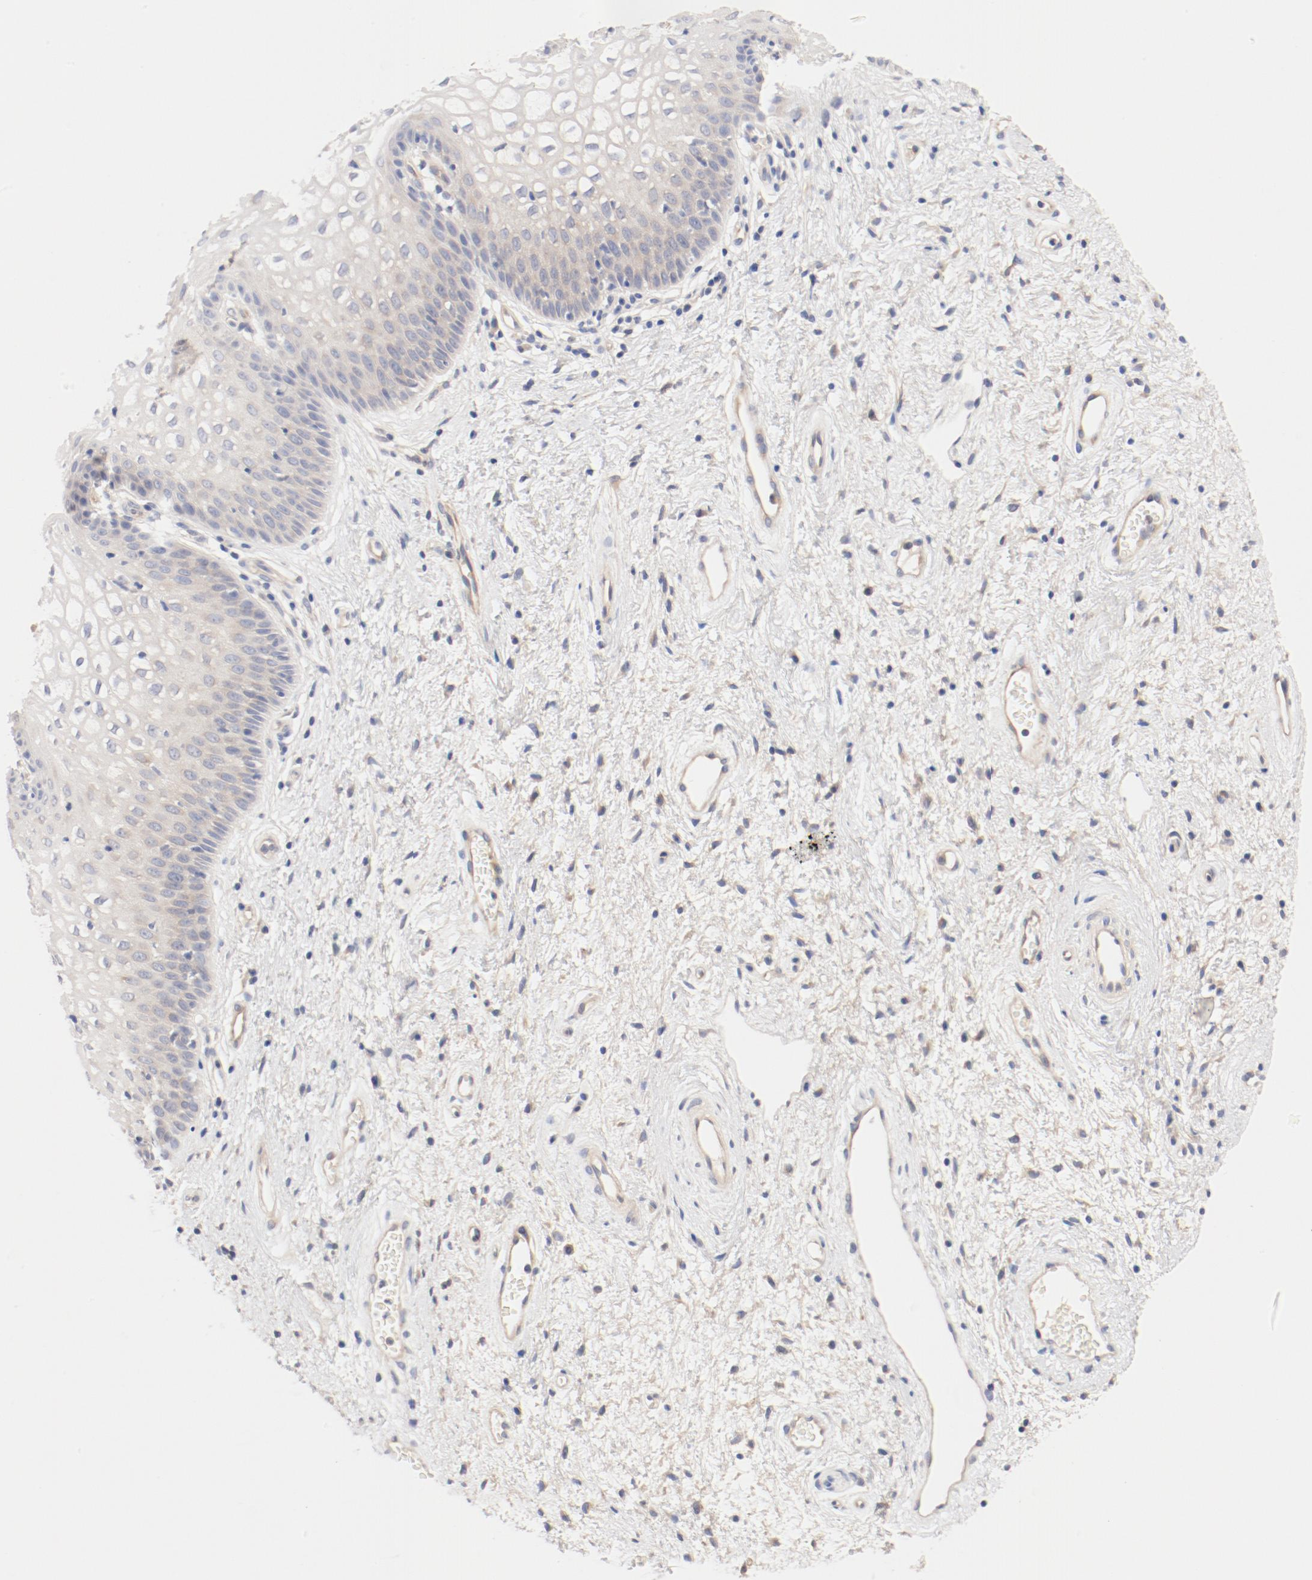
{"staining": {"intensity": "weak", "quantity": "25%-75%", "location": "cytoplasmic/membranous"}, "tissue": "vagina", "cell_type": "Squamous epithelial cells", "image_type": "normal", "snomed": [{"axis": "morphology", "description": "Normal tissue, NOS"}, {"axis": "topography", "description": "Vagina"}], "caption": "A low amount of weak cytoplasmic/membranous staining is identified in about 25%-75% of squamous epithelial cells in unremarkable vagina. (DAB = brown stain, brightfield microscopy at high magnification).", "gene": "DYNC1H1", "patient": {"sex": "female", "age": 34}}